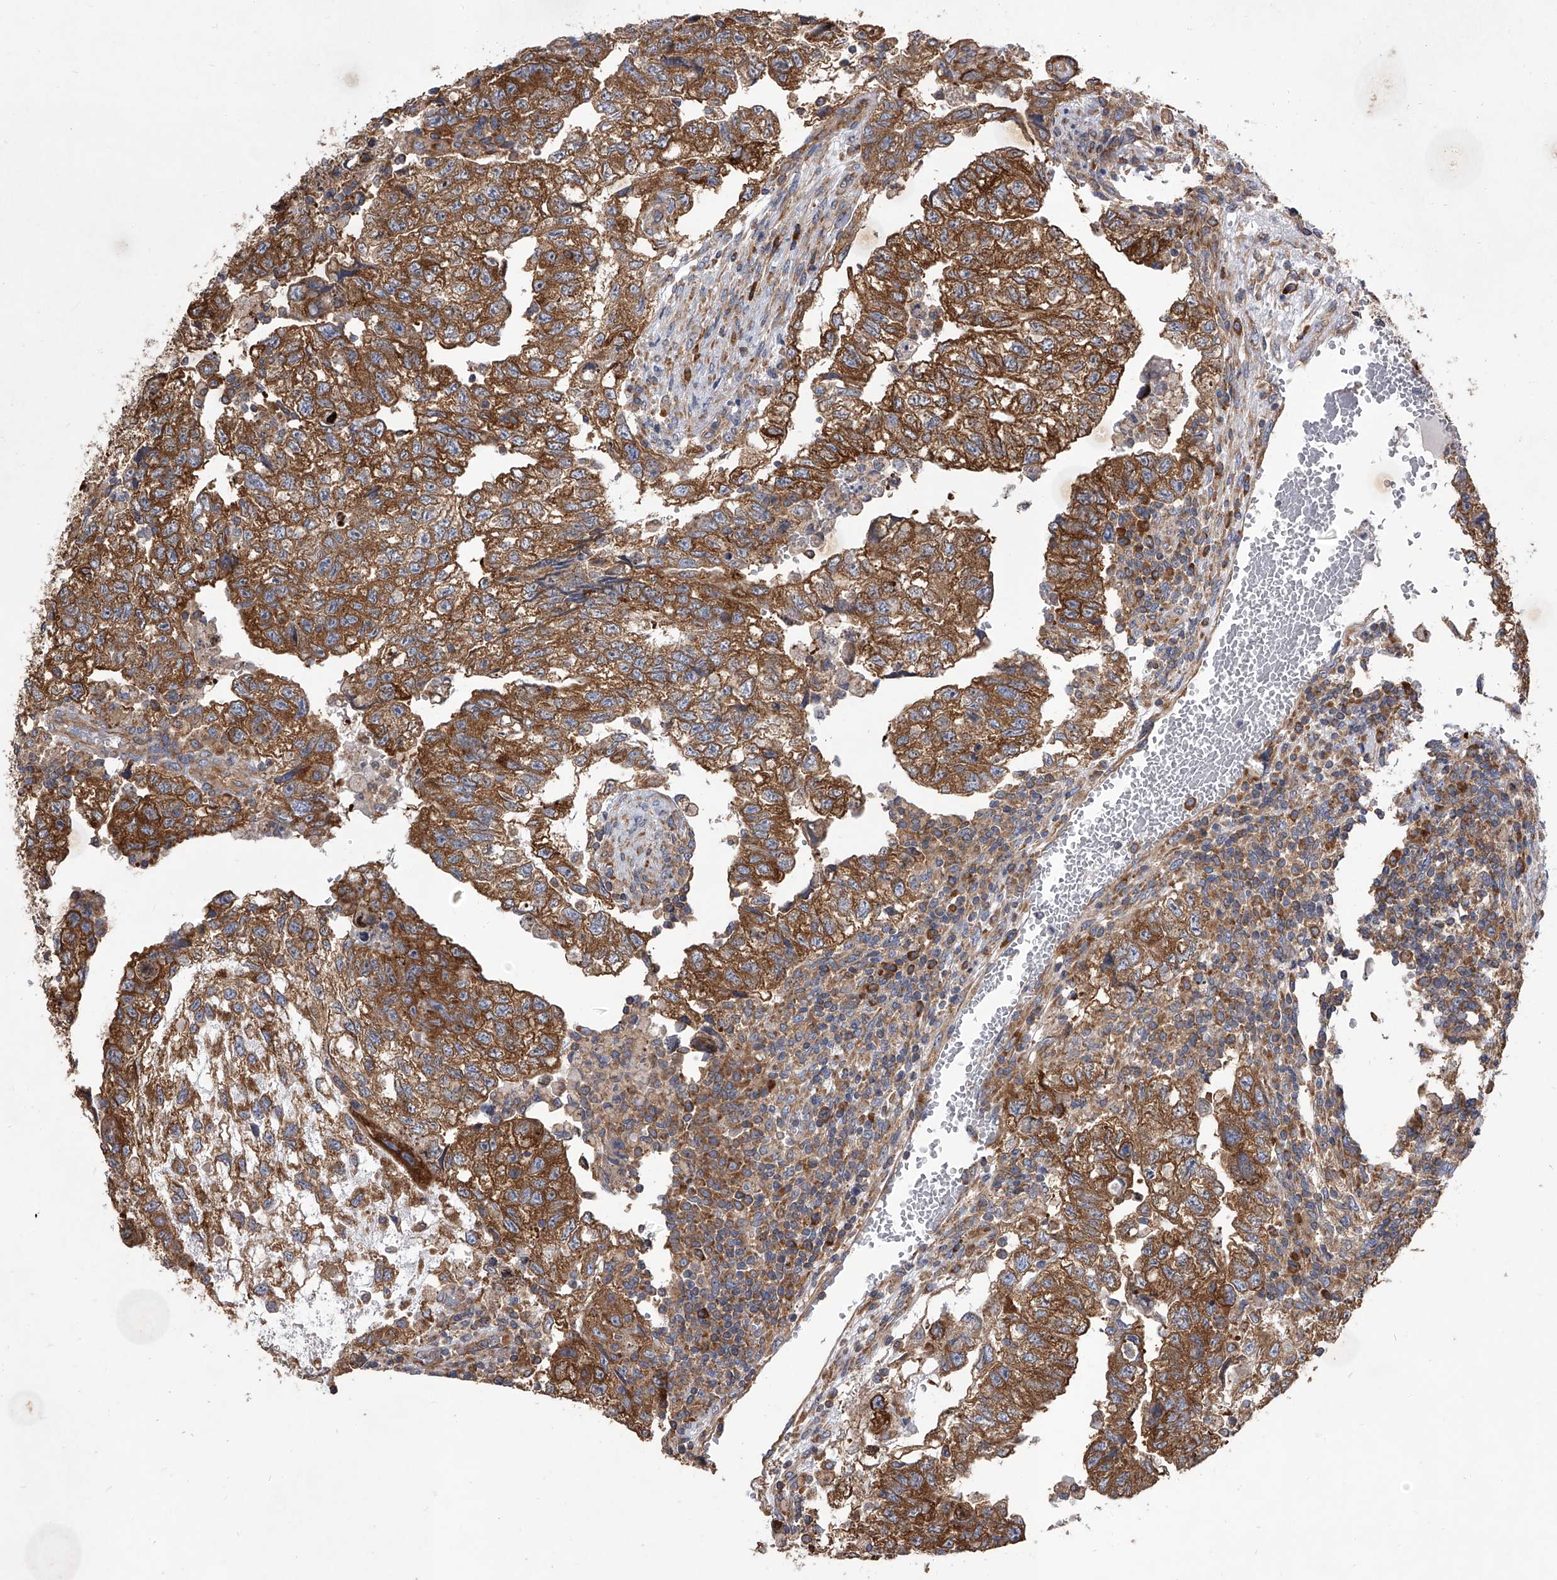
{"staining": {"intensity": "moderate", "quantity": ">75%", "location": "cytoplasmic/membranous"}, "tissue": "testis cancer", "cell_type": "Tumor cells", "image_type": "cancer", "snomed": [{"axis": "morphology", "description": "Carcinoma, Embryonal, NOS"}, {"axis": "topography", "description": "Testis"}], "caption": "An IHC photomicrograph of neoplastic tissue is shown. Protein staining in brown labels moderate cytoplasmic/membranous positivity in testis cancer within tumor cells.", "gene": "EIF2S2", "patient": {"sex": "male", "age": 36}}